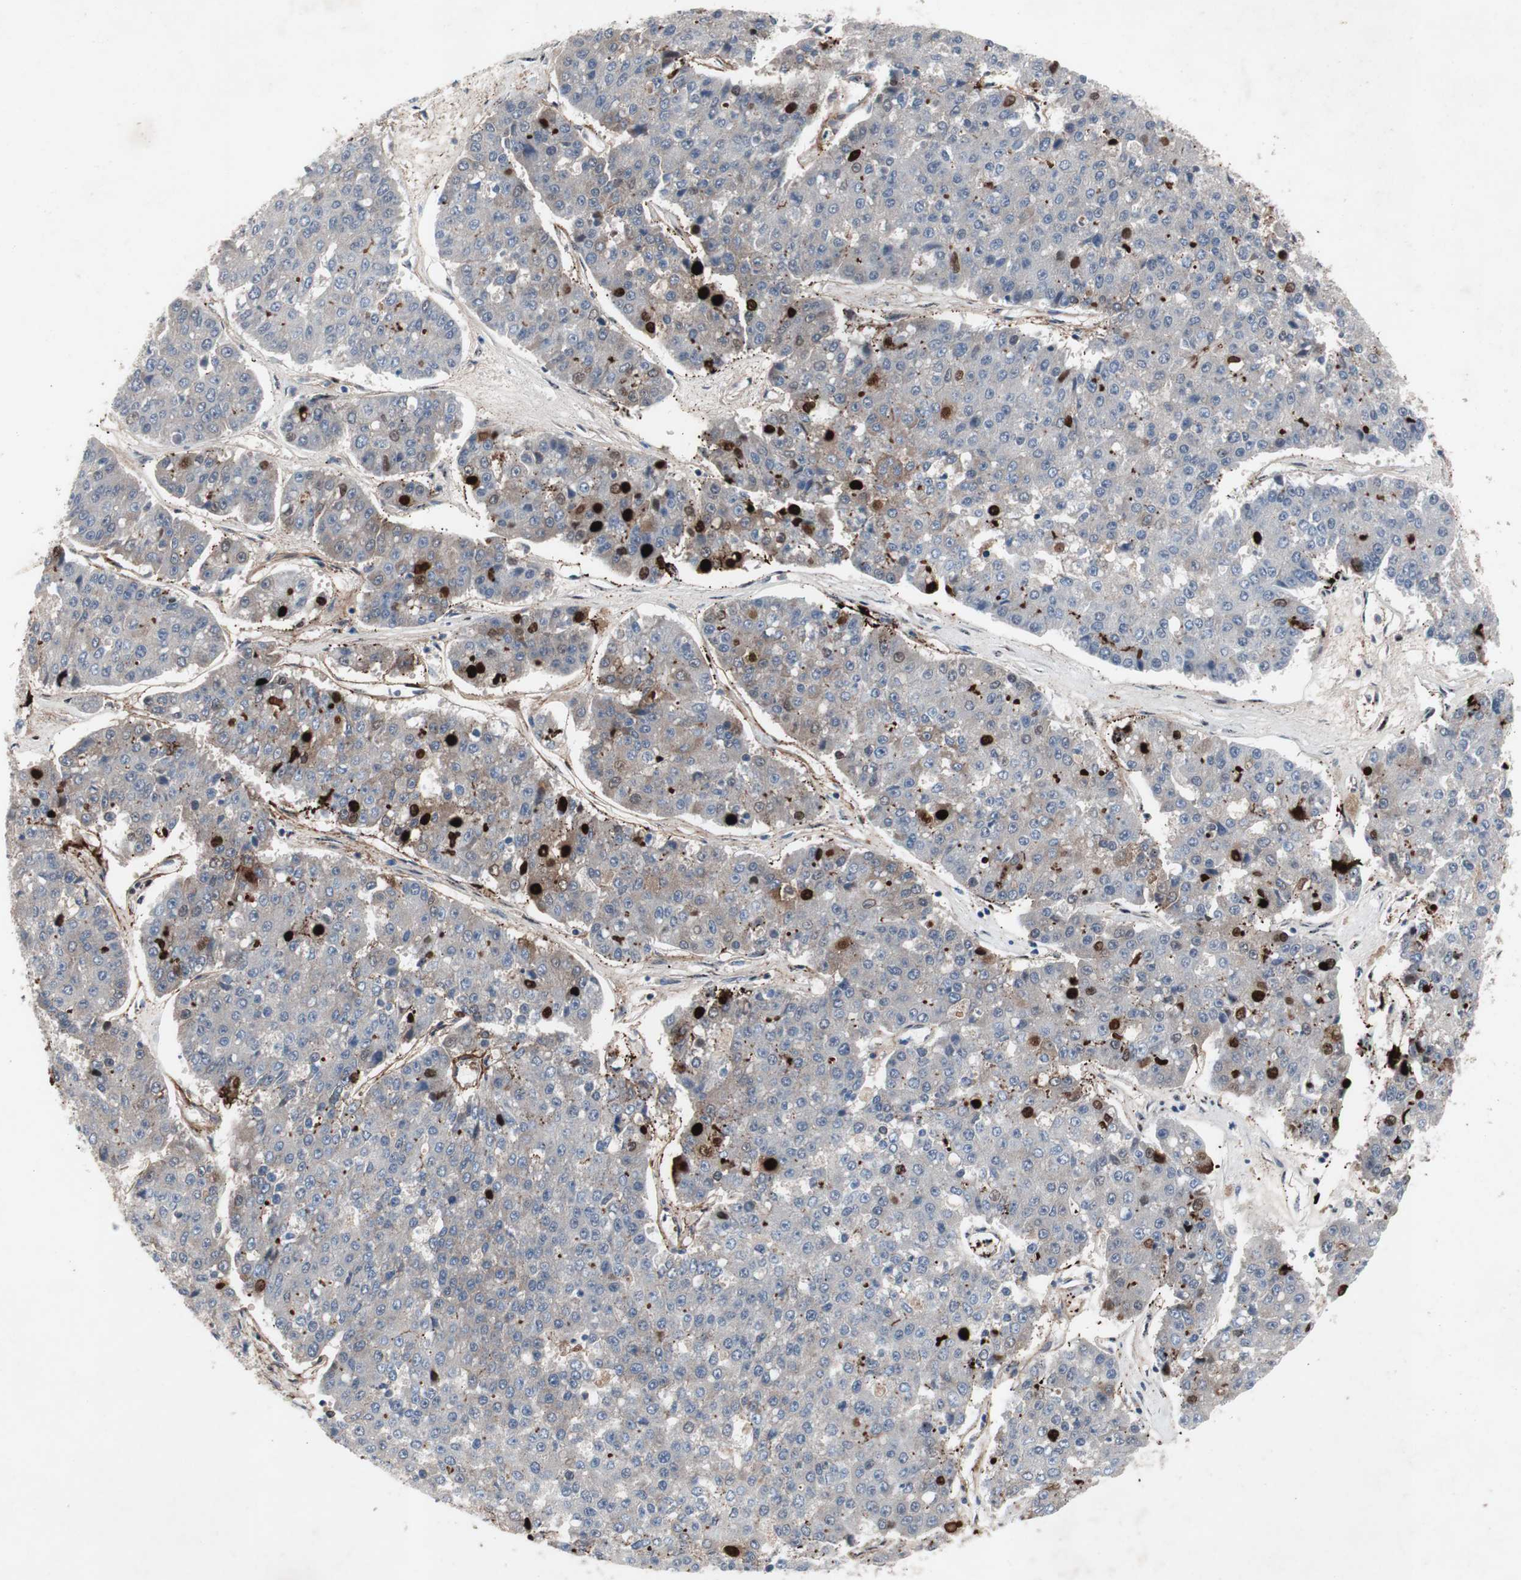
{"staining": {"intensity": "strong", "quantity": "<25%", "location": "nuclear"}, "tissue": "pancreatic cancer", "cell_type": "Tumor cells", "image_type": "cancer", "snomed": [{"axis": "morphology", "description": "Adenocarcinoma, NOS"}, {"axis": "topography", "description": "Pancreas"}], "caption": "This photomicrograph demonstrates immunohistochemistry staining of pancreatic adenocarcinoma, with medium strong nuclear expression in about <25% of tumor cells.", "gene": "SOX7", "patient": {"sex": "male", "age": 50}}